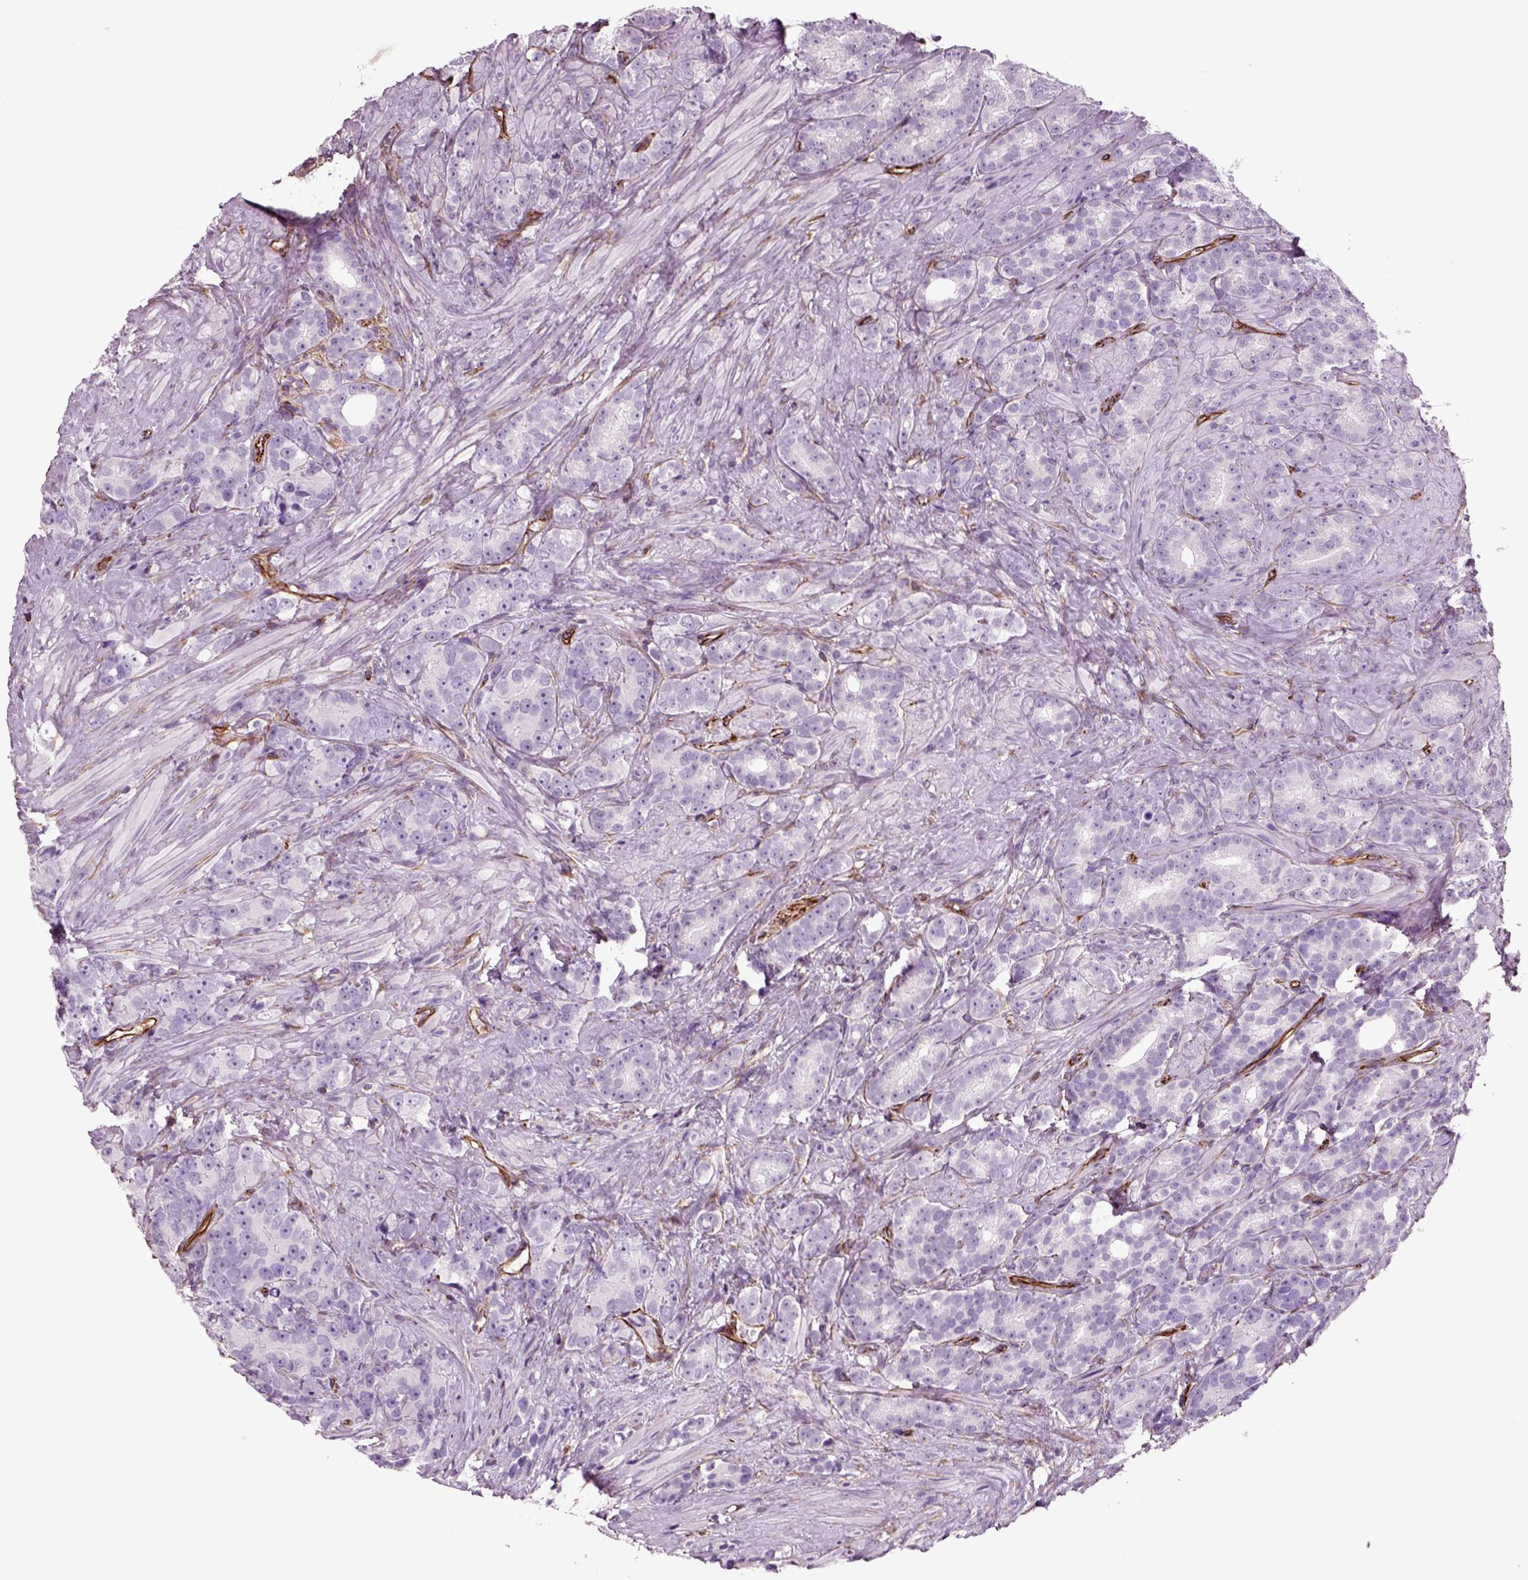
{"staining": {"intensity": "negative", "quantity": "none", "location": "none"}, "tissue": "prostate cancer", "cell_type": "Tumor cells", "image_type": "cancer", "snomed": [{"axis": "morphology", "description": "Adenocarcinoma, High grade"}, {"axis": "topography", "description": "Prostate"}], "caption": "Immunohistochemical staining of prostate cancer (high-grade adenocarcinoma) demonstrates no significant expression in tumor cells. The staining is performed using DAB (3,3'-diaminobenzidine) brown chromogen with nuclei counter-stained in using hematoxylin.", "gene": "ACER3", "patient": {"sex": "male", "age": 90}}